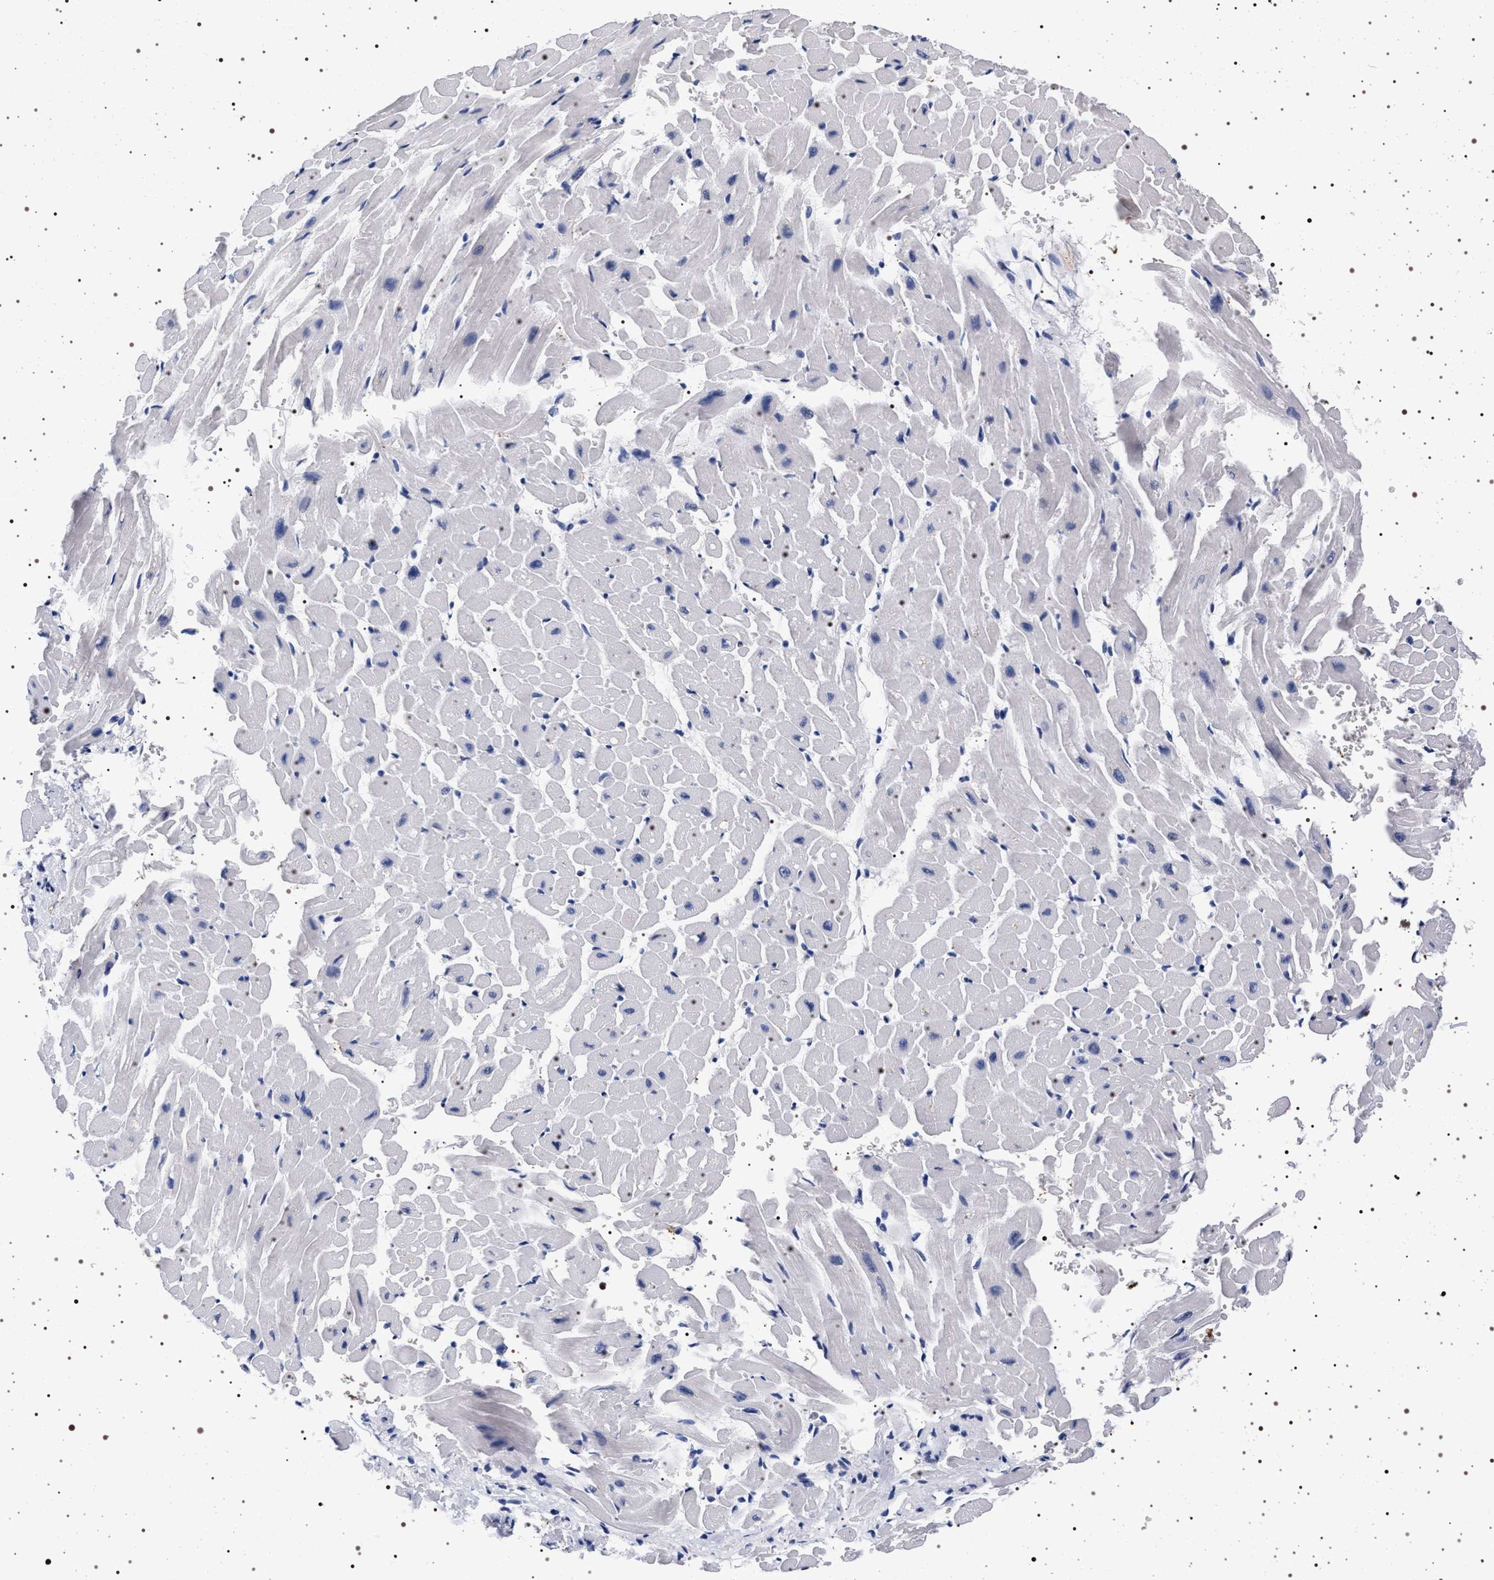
{"staining": {"intensity": "negative", "quantity": "none", "location": "none"}, "tissue": "heart muscle", "cell_type": "Cardiomyocytes", "image_type": "normal", "snomed": [{"axis": "morphology", "description": "Normal tissue, NOS"}, {"axis": "topography", "description": "Heart"}], "caption": "Protein analysis of benign heart muscle displays no significant positivity in cardiomyocytes. (DAB immunohistochemistry (IHC) with hematoxylin counter stain).", "gene": "SYN1", "patient": {"sex": "male", "age": 45}}